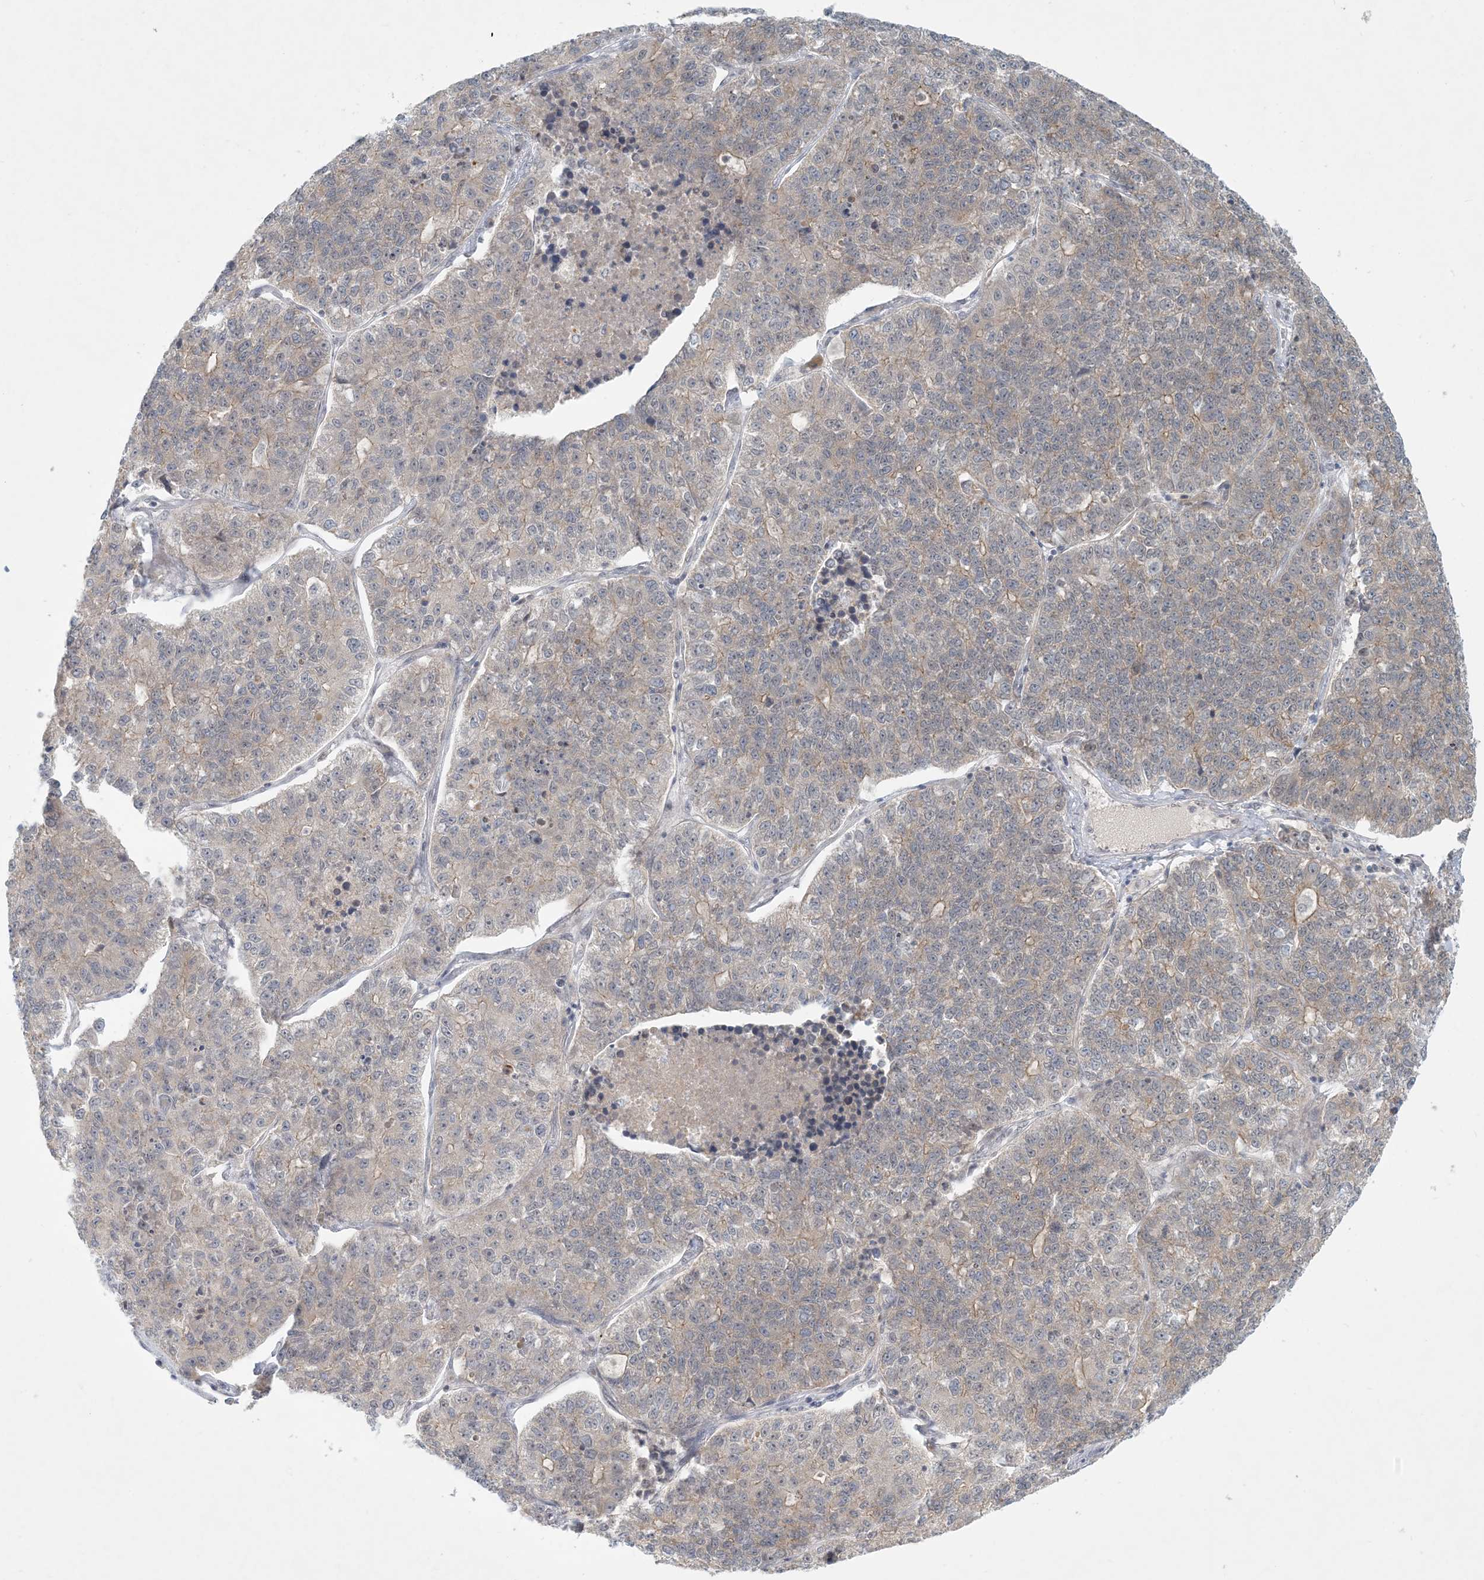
{"staining": {"intensity": "weak", "quantity": "25%-75%", "location": "cytoplasmic/membranous"}, "tissue": "lung cancer", "cell_type": "Tumor cells", "image_type": "cancer", "snomed": [{"axis": "morphology", "description": "Adenocarcinoma, NOS"}, {"axis": "topography", "description": "Lung"}], "caption": "Protein expression by immunohistochemistry reveals weak cytoplasmic/membranous expression in approximately 25%-75% of tumor cells in lung adenocarcinoma.", "gene": "OBI1", "patient": {"sex": "male", "age": 49}}